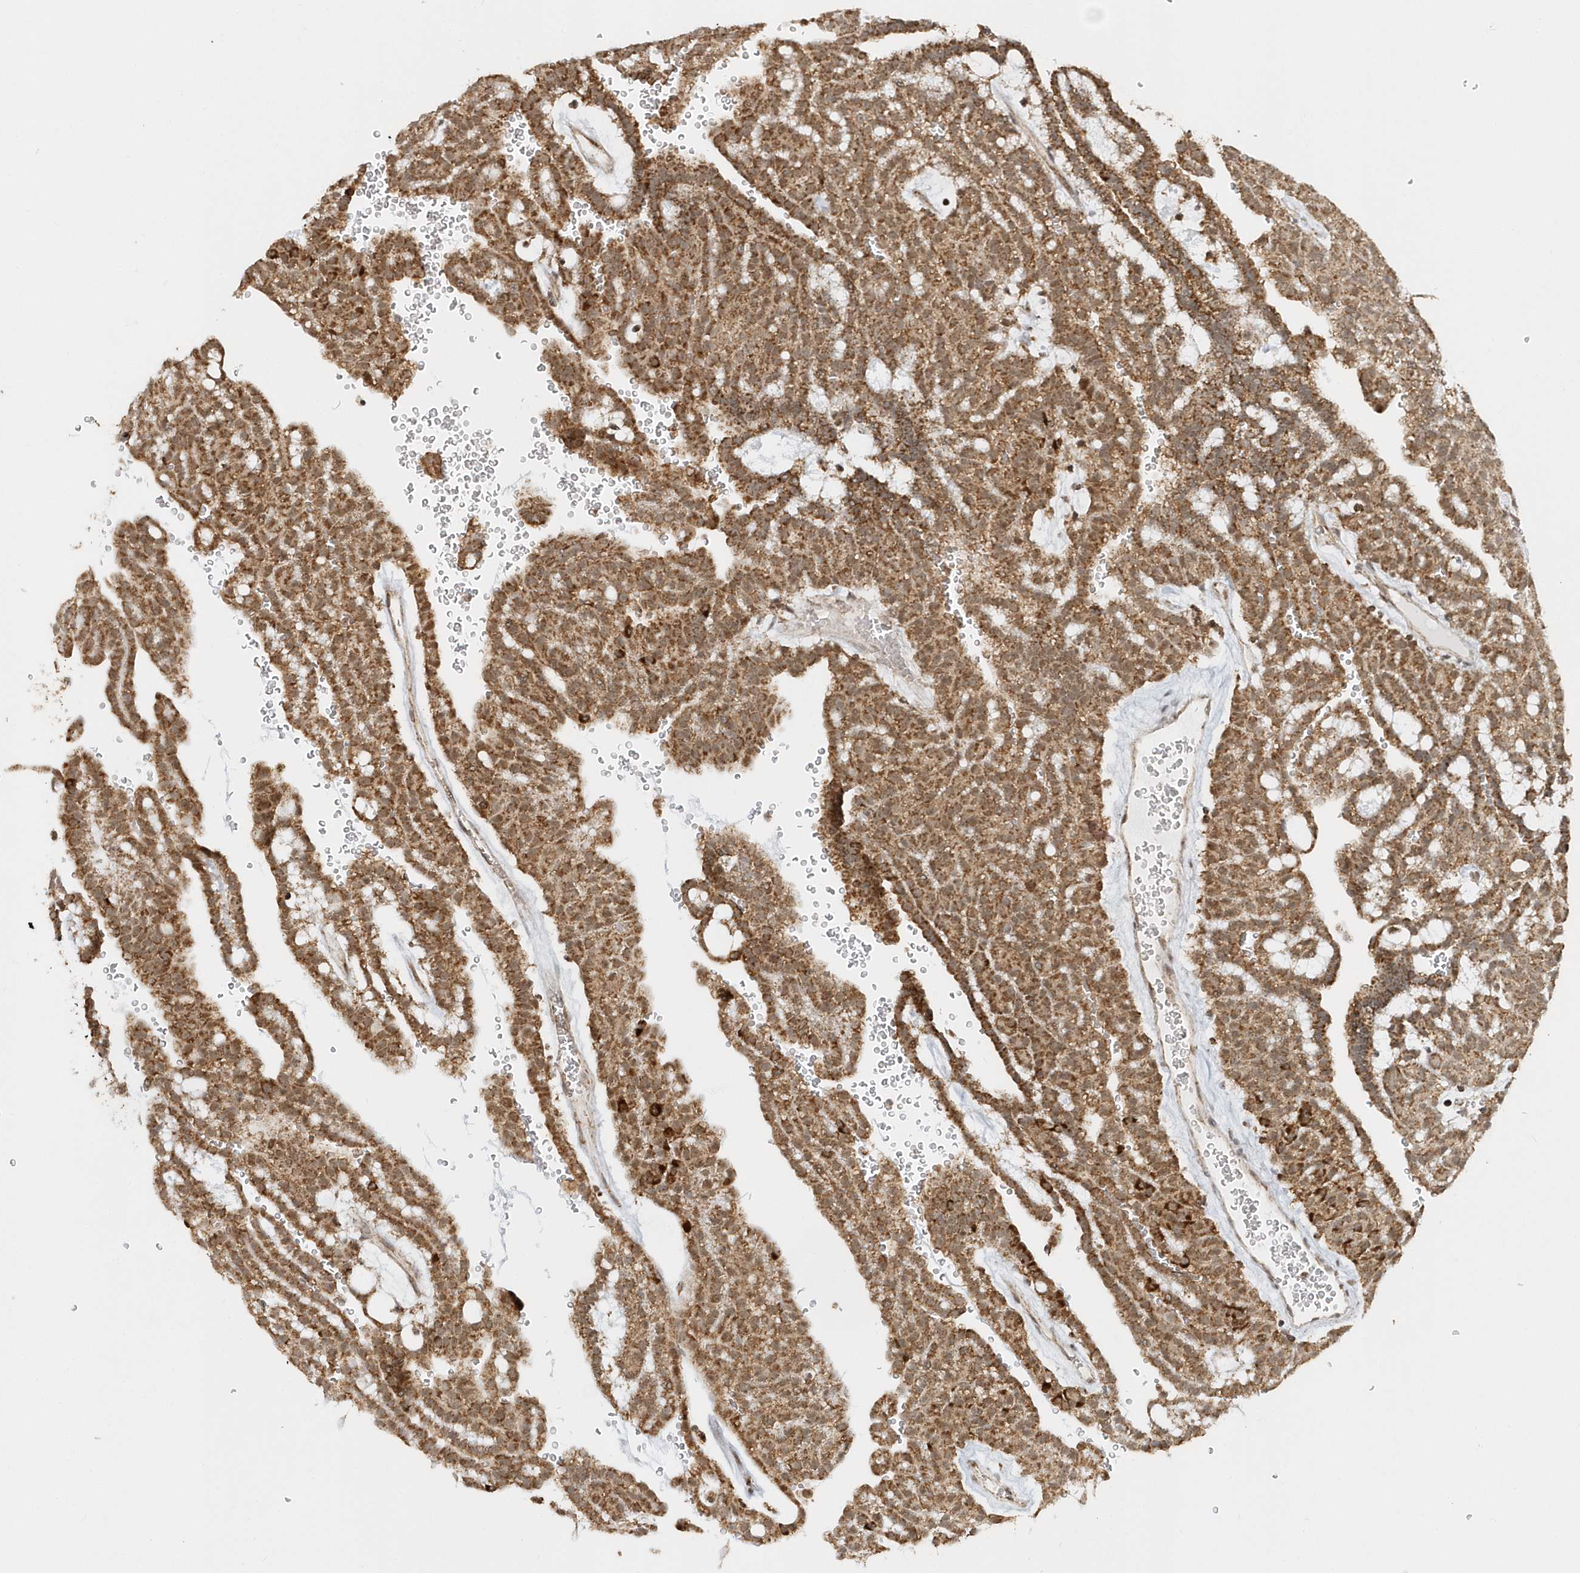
{"staining": {"intensity": "moderate", "quantity": ">75%", "location": "cytoplasmic/membranous,nuclear"}, "tissue": "renal cancer", "cell_type": "Tumor cells", "image_type": "cancer", "snomed": [{"axis": "morphology", "description": "Adenocarcinoma, NOS"}, {"axis": "topography", "description": "Kidney"}], "caption": "Immunohistochemistry (IHC) photomicrograph of neoplastic tissue: human renal cancer (adenocarcinoma) stained using IHC demonstrates medium levels of moderate protein expression localized specifically in the cytoplasmic/membranous and nuclear of tumor cells, appearing as a cytoplasmic/membranous and nuclear brown color.", "gene": "PSMD6", "patient": {"sex": "male", "age": 63}}